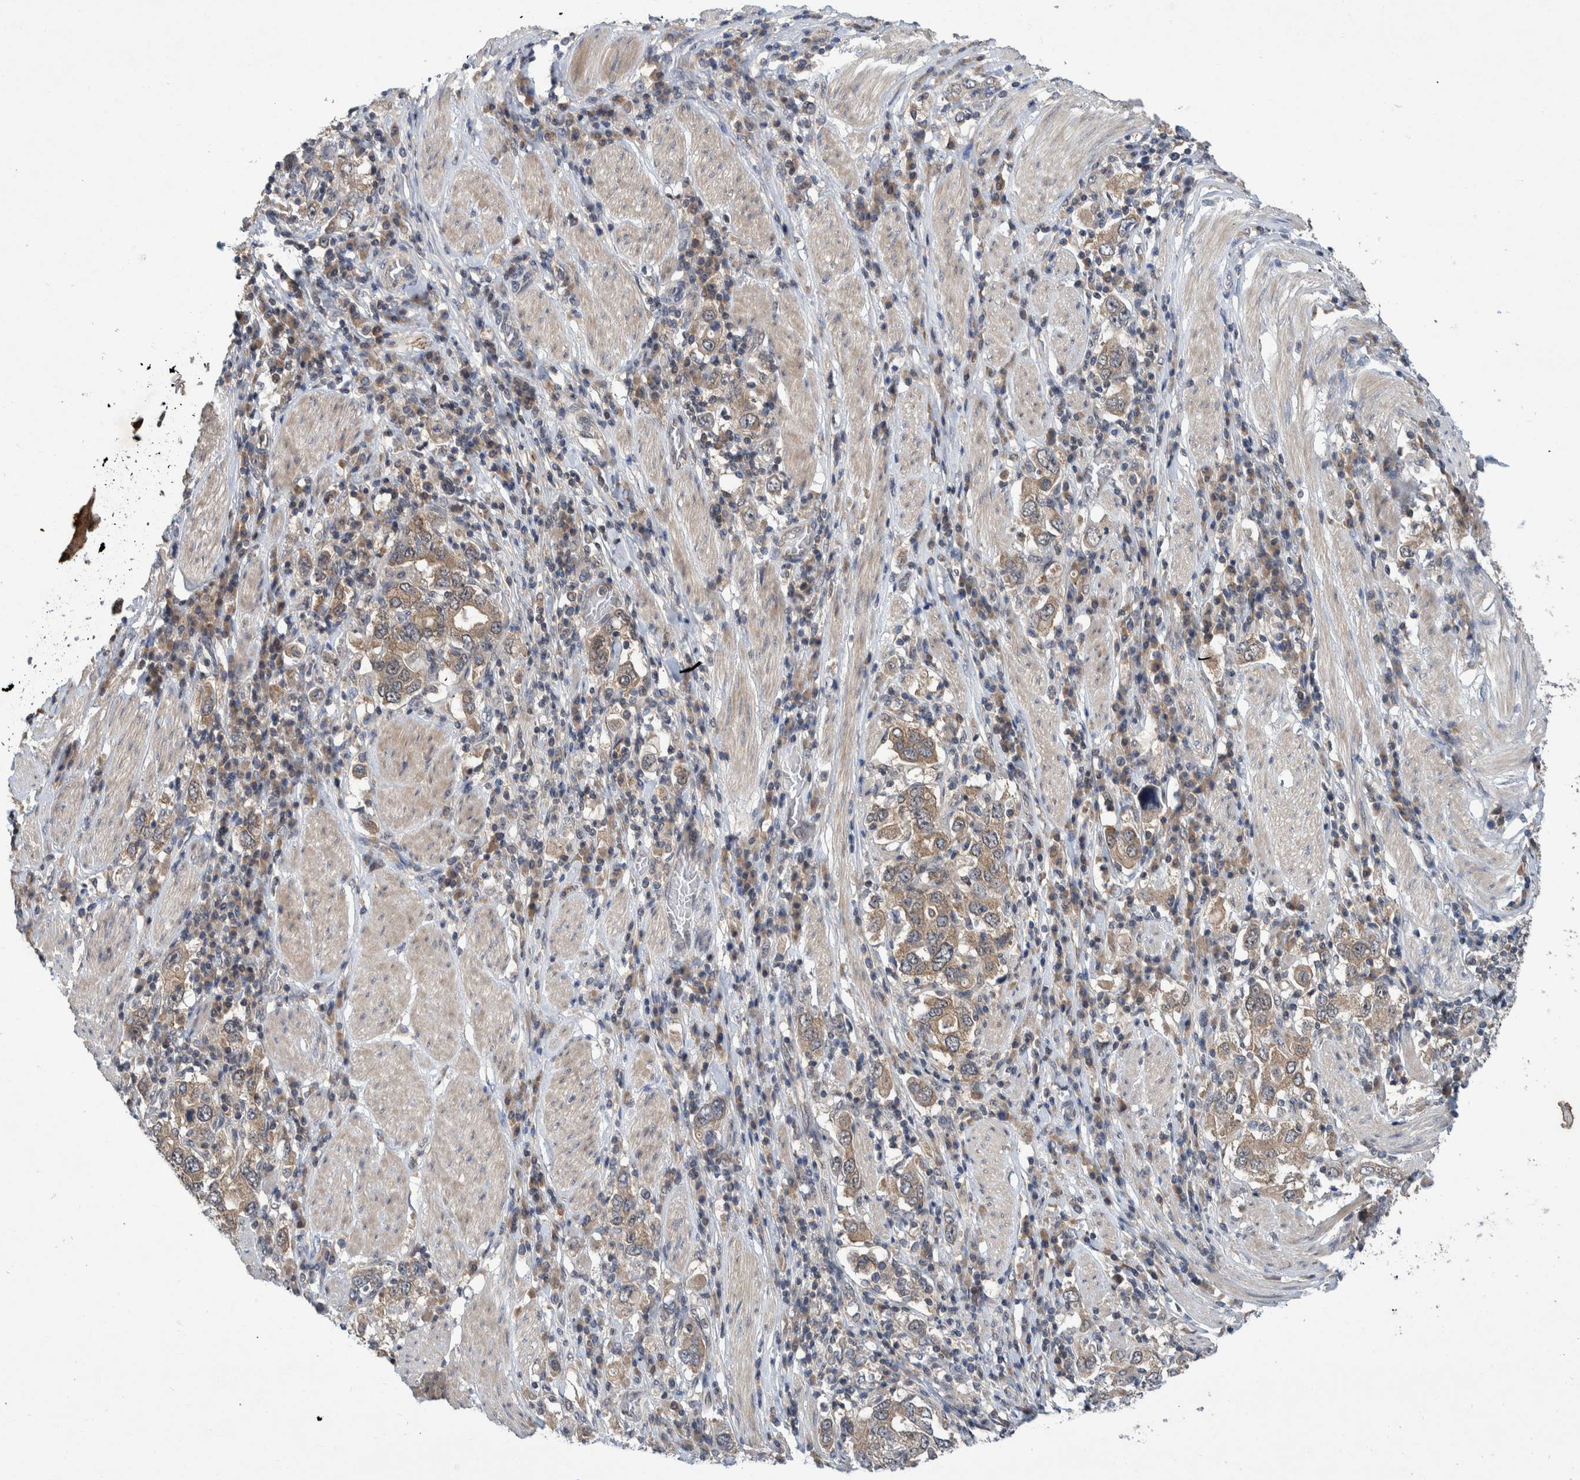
{"staining": {"intensity": "weak", "quantity": ">75%", "location": "cytoplasmic/membranous"}, "tissue": "stomach cancer", "cell_type": "Tumor cells", "image_type": "cancer", "snomed": [{"axis": "morphology", "description": "Adenocarcinoma, NOS"}, {"axis": "topography", "description": "Stomach, upper"}], "caption": "A micrograph of human stomach adenocarcinoma stained for a protein shows weak cytoplasmic/membranous brown staining in tumor cells.", "gene": "PLPBP", "patient": {"sex": "male", "age": 62}}